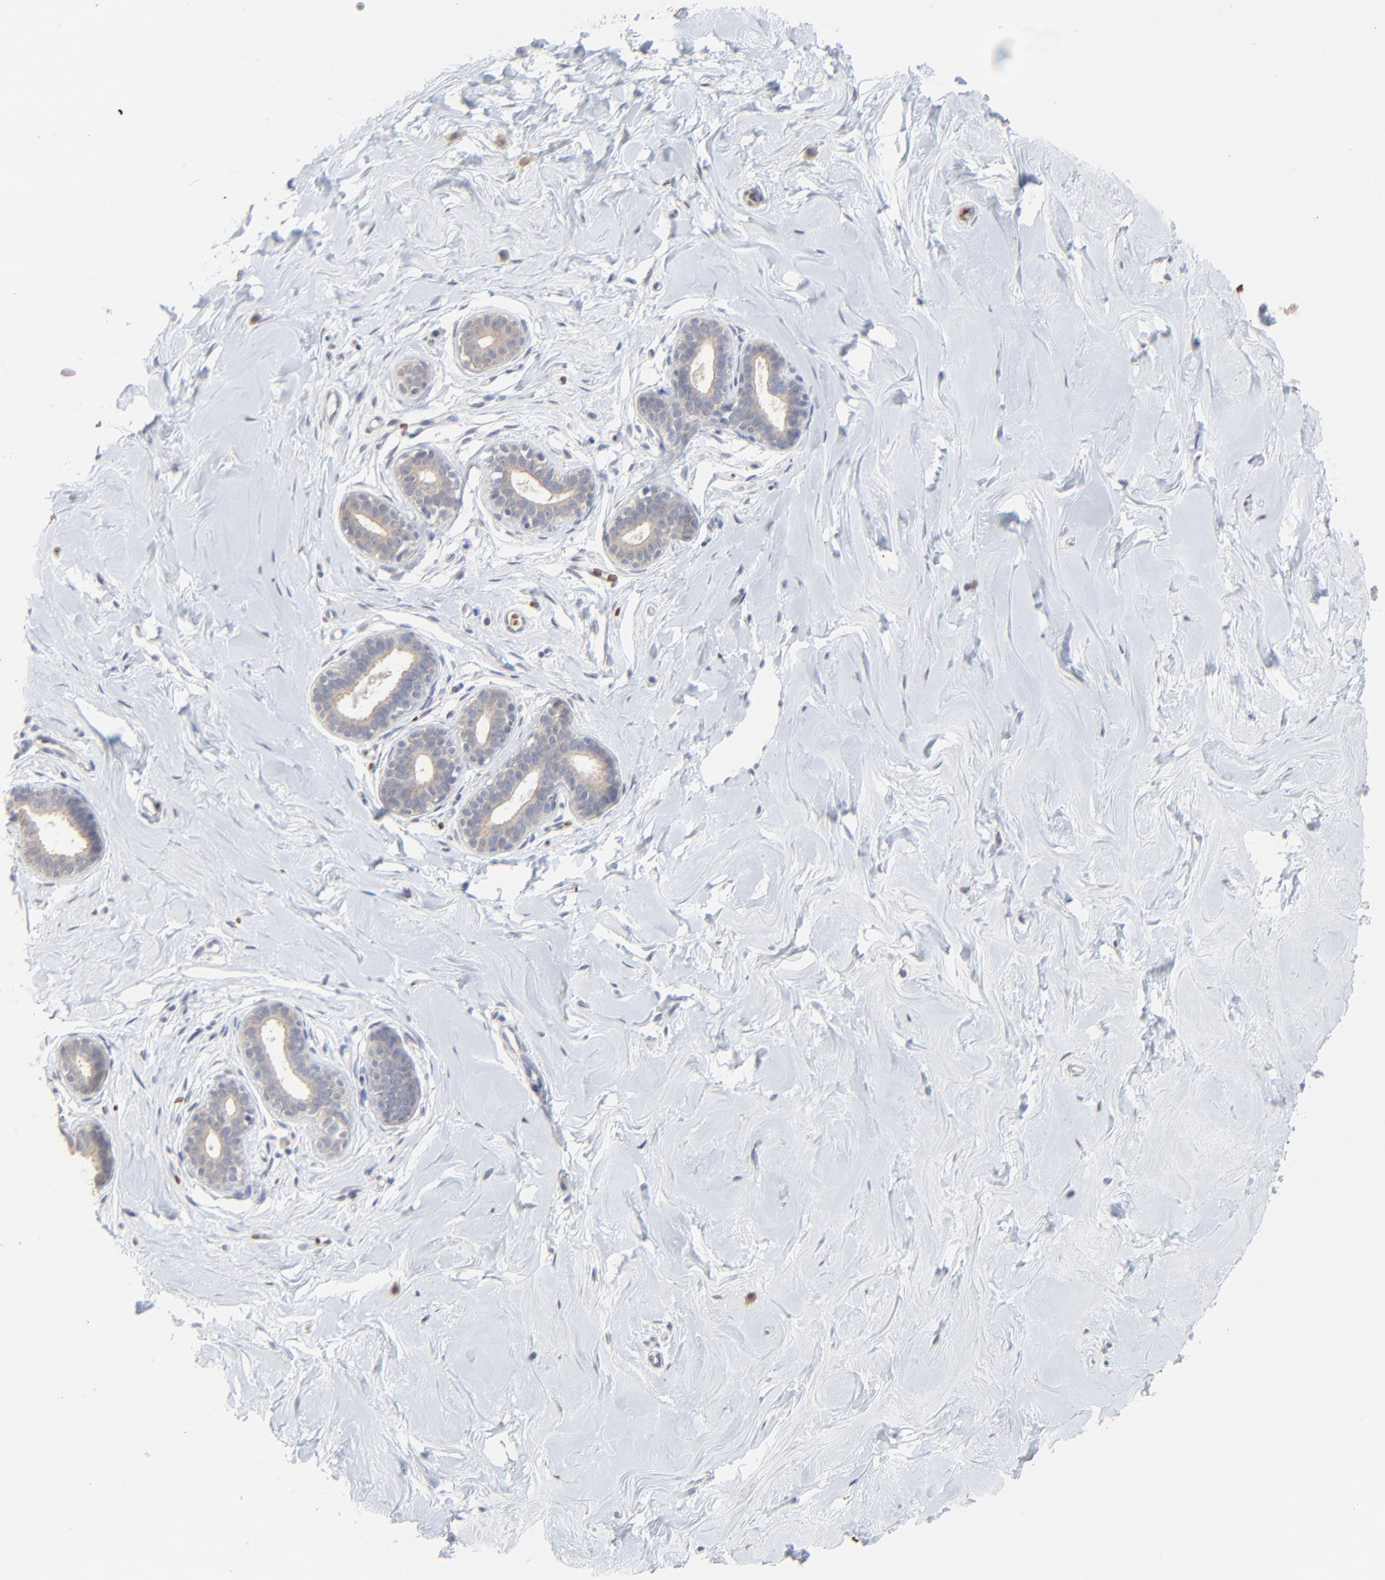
{"staining": {"intensity": "negative", "quantity": "none", "location": "none"}, "tissue": "breast", "cell_type": "Adipocytes", "image_type": "normal", "snomed": [{"axis": "morphology", "description": "Normal tissue, NOS"}, {"axis": "topography", "description": "Breast"}], "caption": "Adipocytes show no significant positivity in unremarkable breast. The staining is performed using DAB brown chromogen with nuclei counter-stained in using hematoxylin.", "gene": "FANCB", "patient": {"sex": "female", "age": 23}}